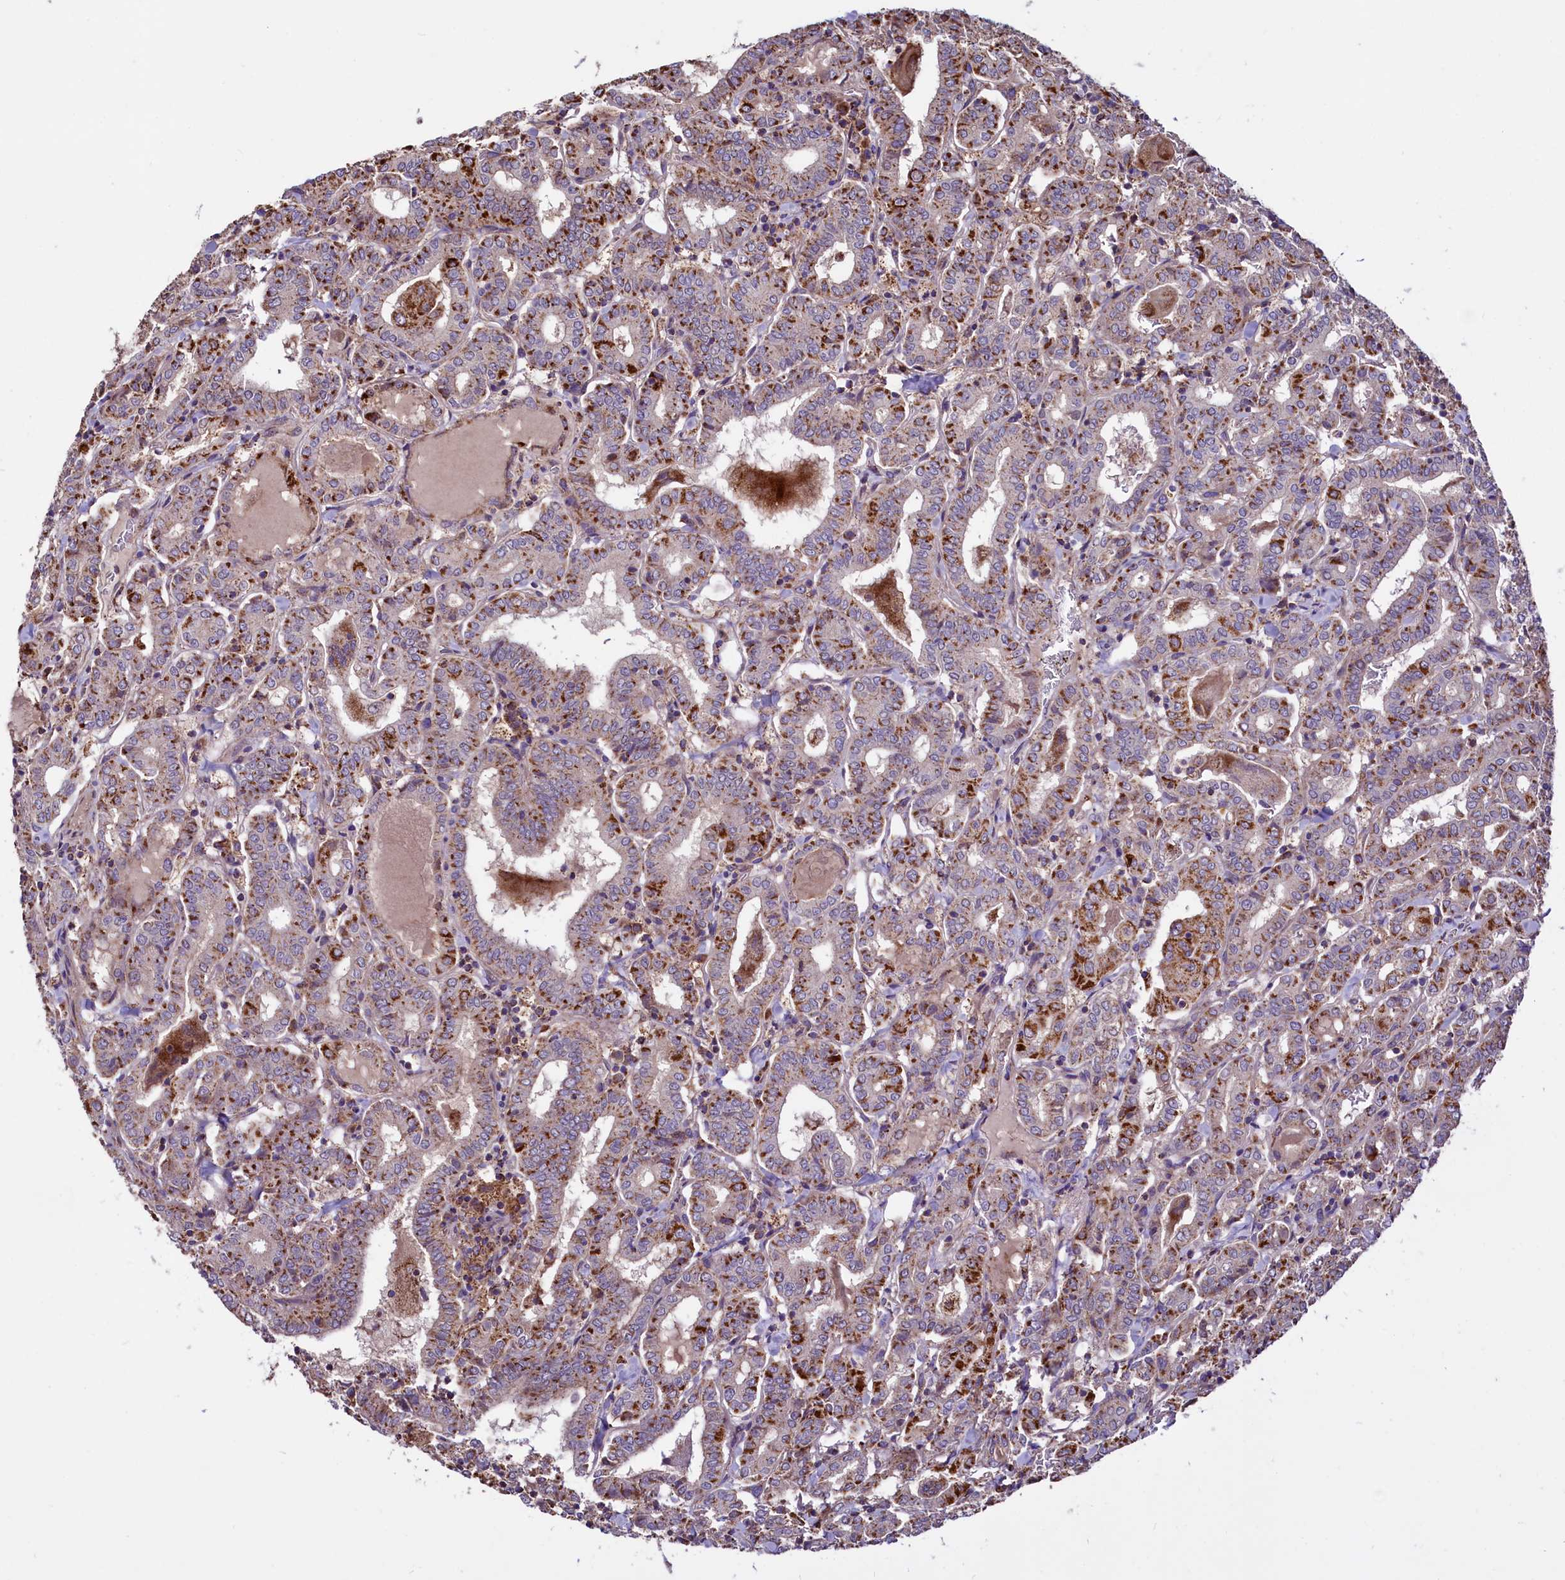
{"staining": {"intensity": "moderate", "quantity": "25%-75%", "location": "cytoplasmic/membranous"}, "tissue": "thyroid cancer", "cell_type": "Tumor cells", "image_type": "cancer", "snomed": [{"axis": "morphology", "description": "Papillary adenocarcinoma, NOS"}, {"axis": "topography", "description": "Thyroid gland"}], "caption": "Thyroid papillary adenocarcinoma tissue reveals moderate cytoplasmic/membranous staining in about 25%-75% of tumor cells", "gene": "STARD5", "patient": {"sex": "female", "age": 72}}